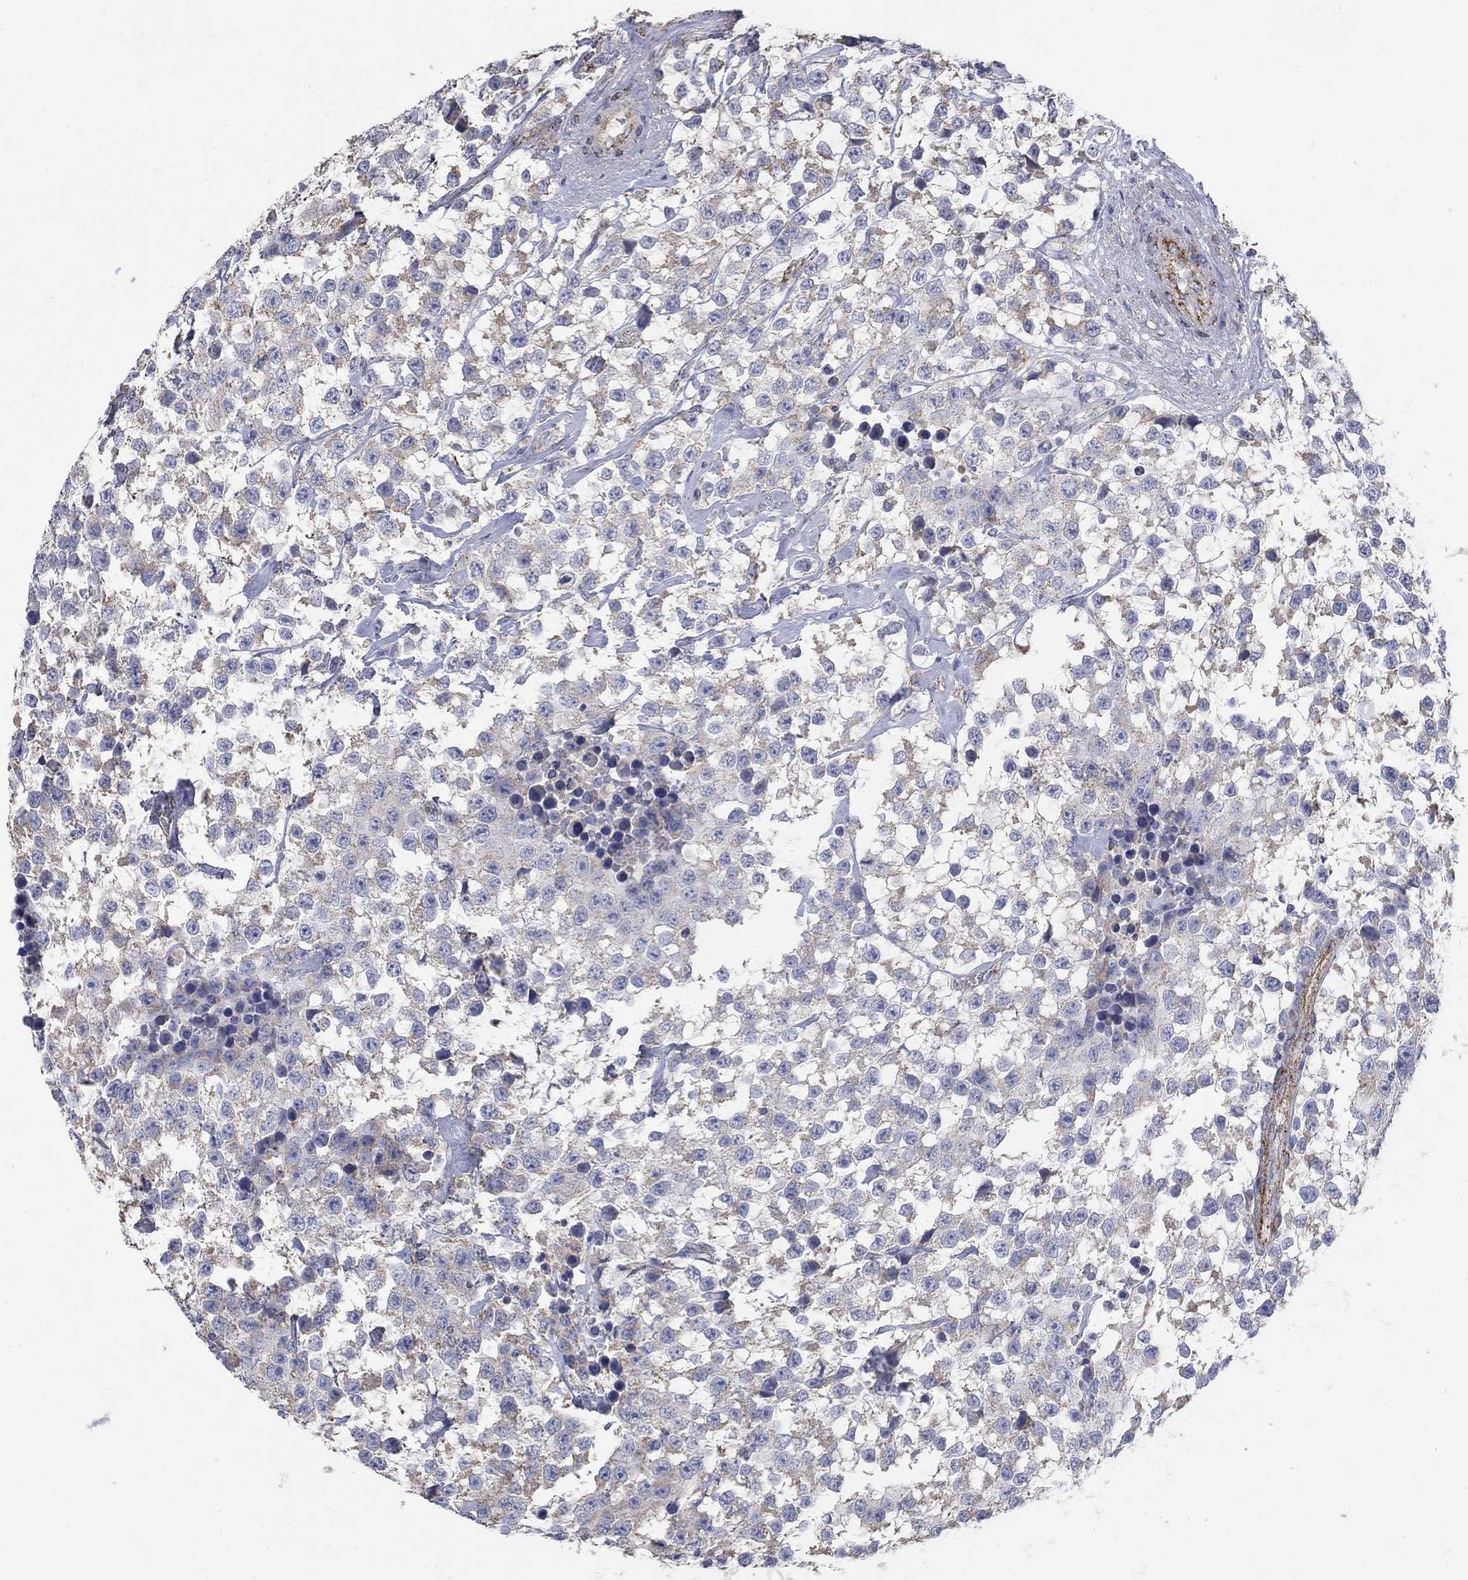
{"staining": {"intensity": "negative", "quantity": "none", "location": "none"}, "tissue": "testis cancer", "cell_type": "Tumor cells", "image_type": "cancer", "snomed": [{"axis": "morphology", "description": "Seminoma, NOS"}, {"axis": "topography", "description": "Testis"}], "caption": "This is an immunohistochemistry (IHC) photomicrograph of testis seminoma. There is no staining in tumor cells.", "gene": "PNPLA2", "patient": {"sex": "male", "age": 59}}